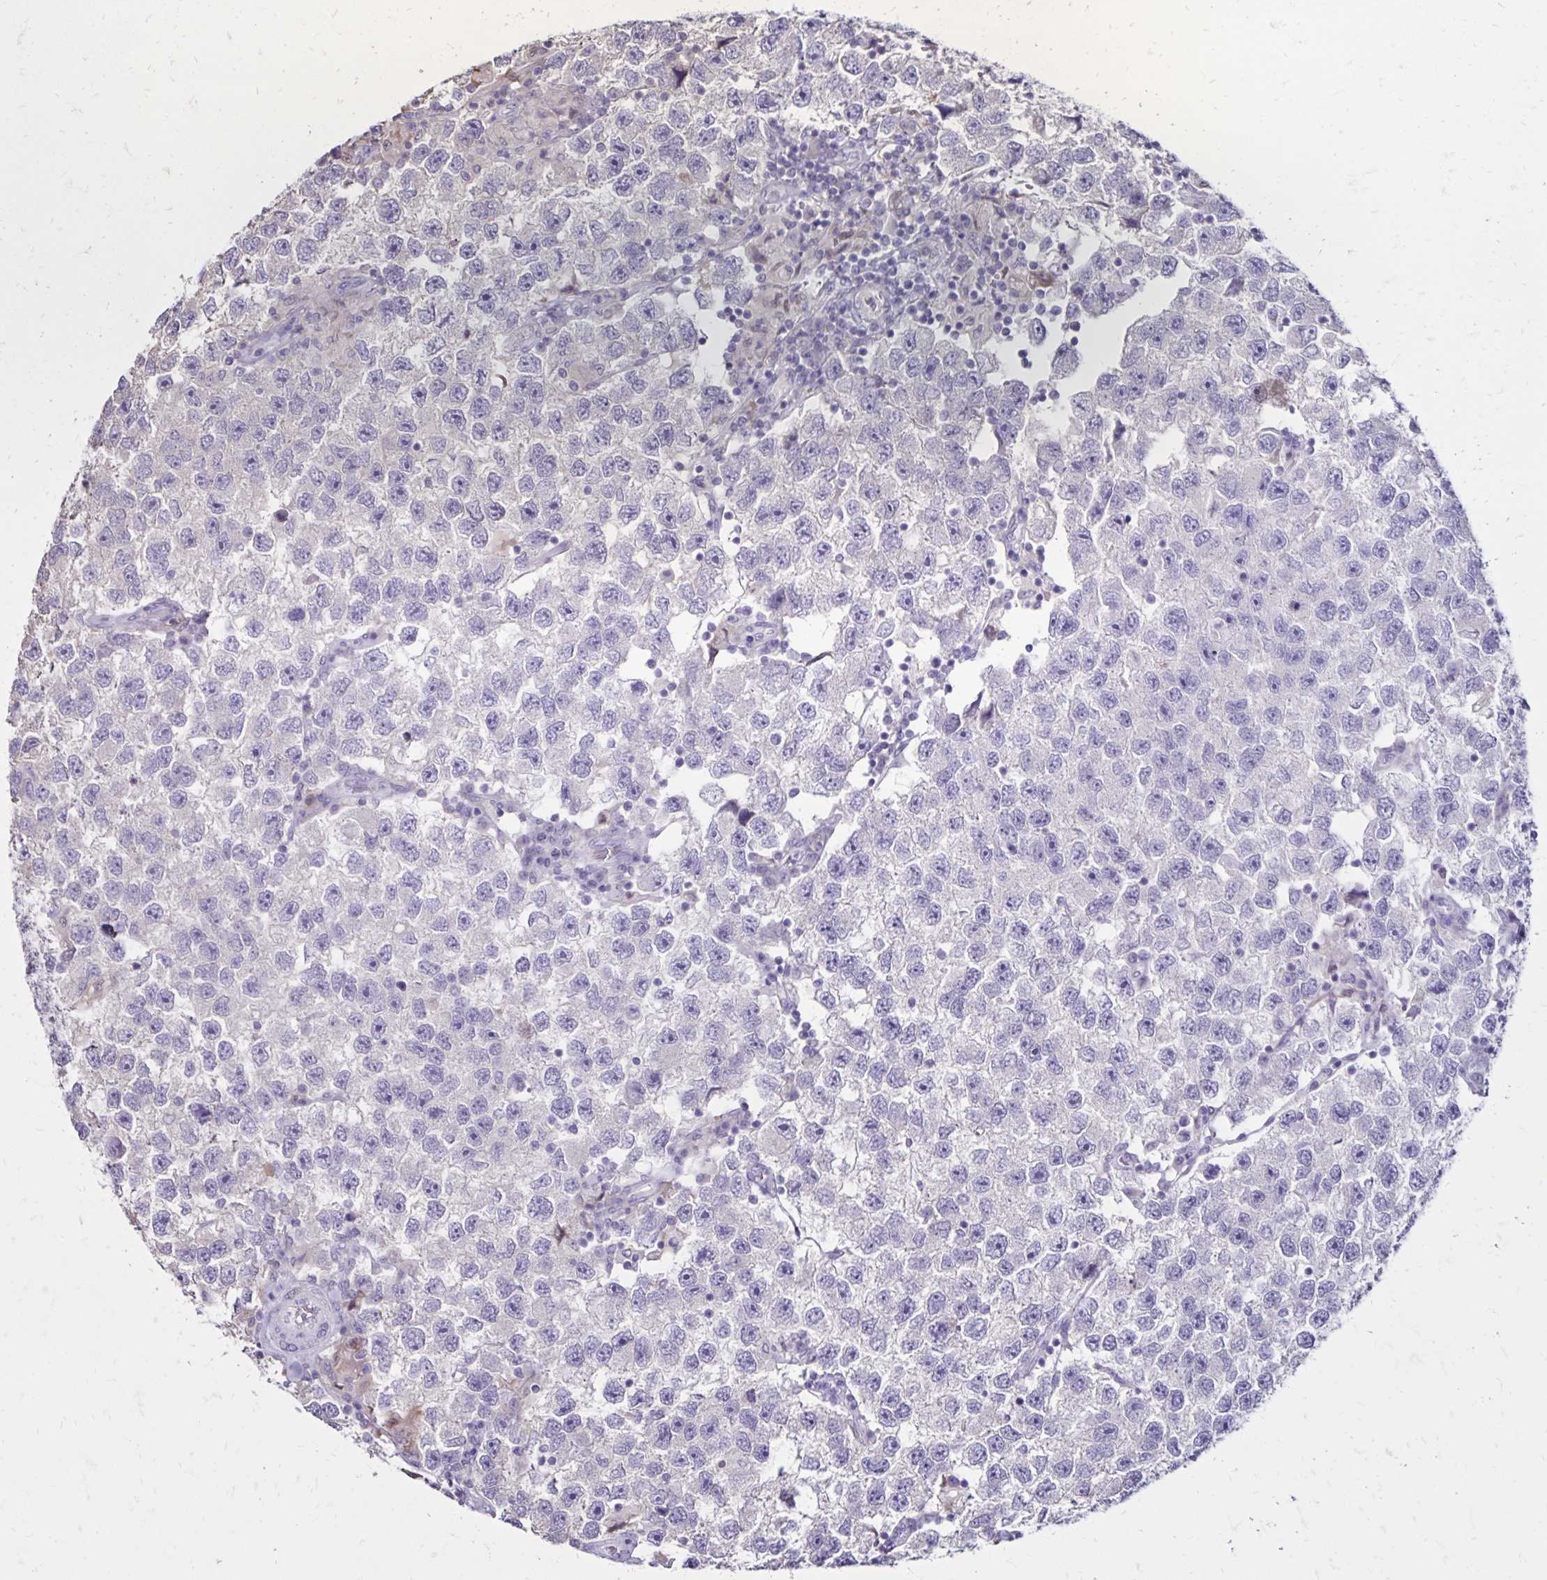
{"staining": {"intensity": "negative", "quantity": "none", "location": "none"}, "tissue": "testis cancer", "cell_type": "Tumor cells", "image_type": "cancer", "snomed": [{"axis": "morphology", "description": "Seminoma, NOS"}, {"axis": "topography", "description": "Testis"}], "caption": "Immunohistochemistry (IHC) photomicrograph of human testis cancer (seminoma) stained for a protein (brown), which exhibits no staining in tumor cells.", "gene": "SH3GL3", "patient": {"sex": "male", "age": 26}}